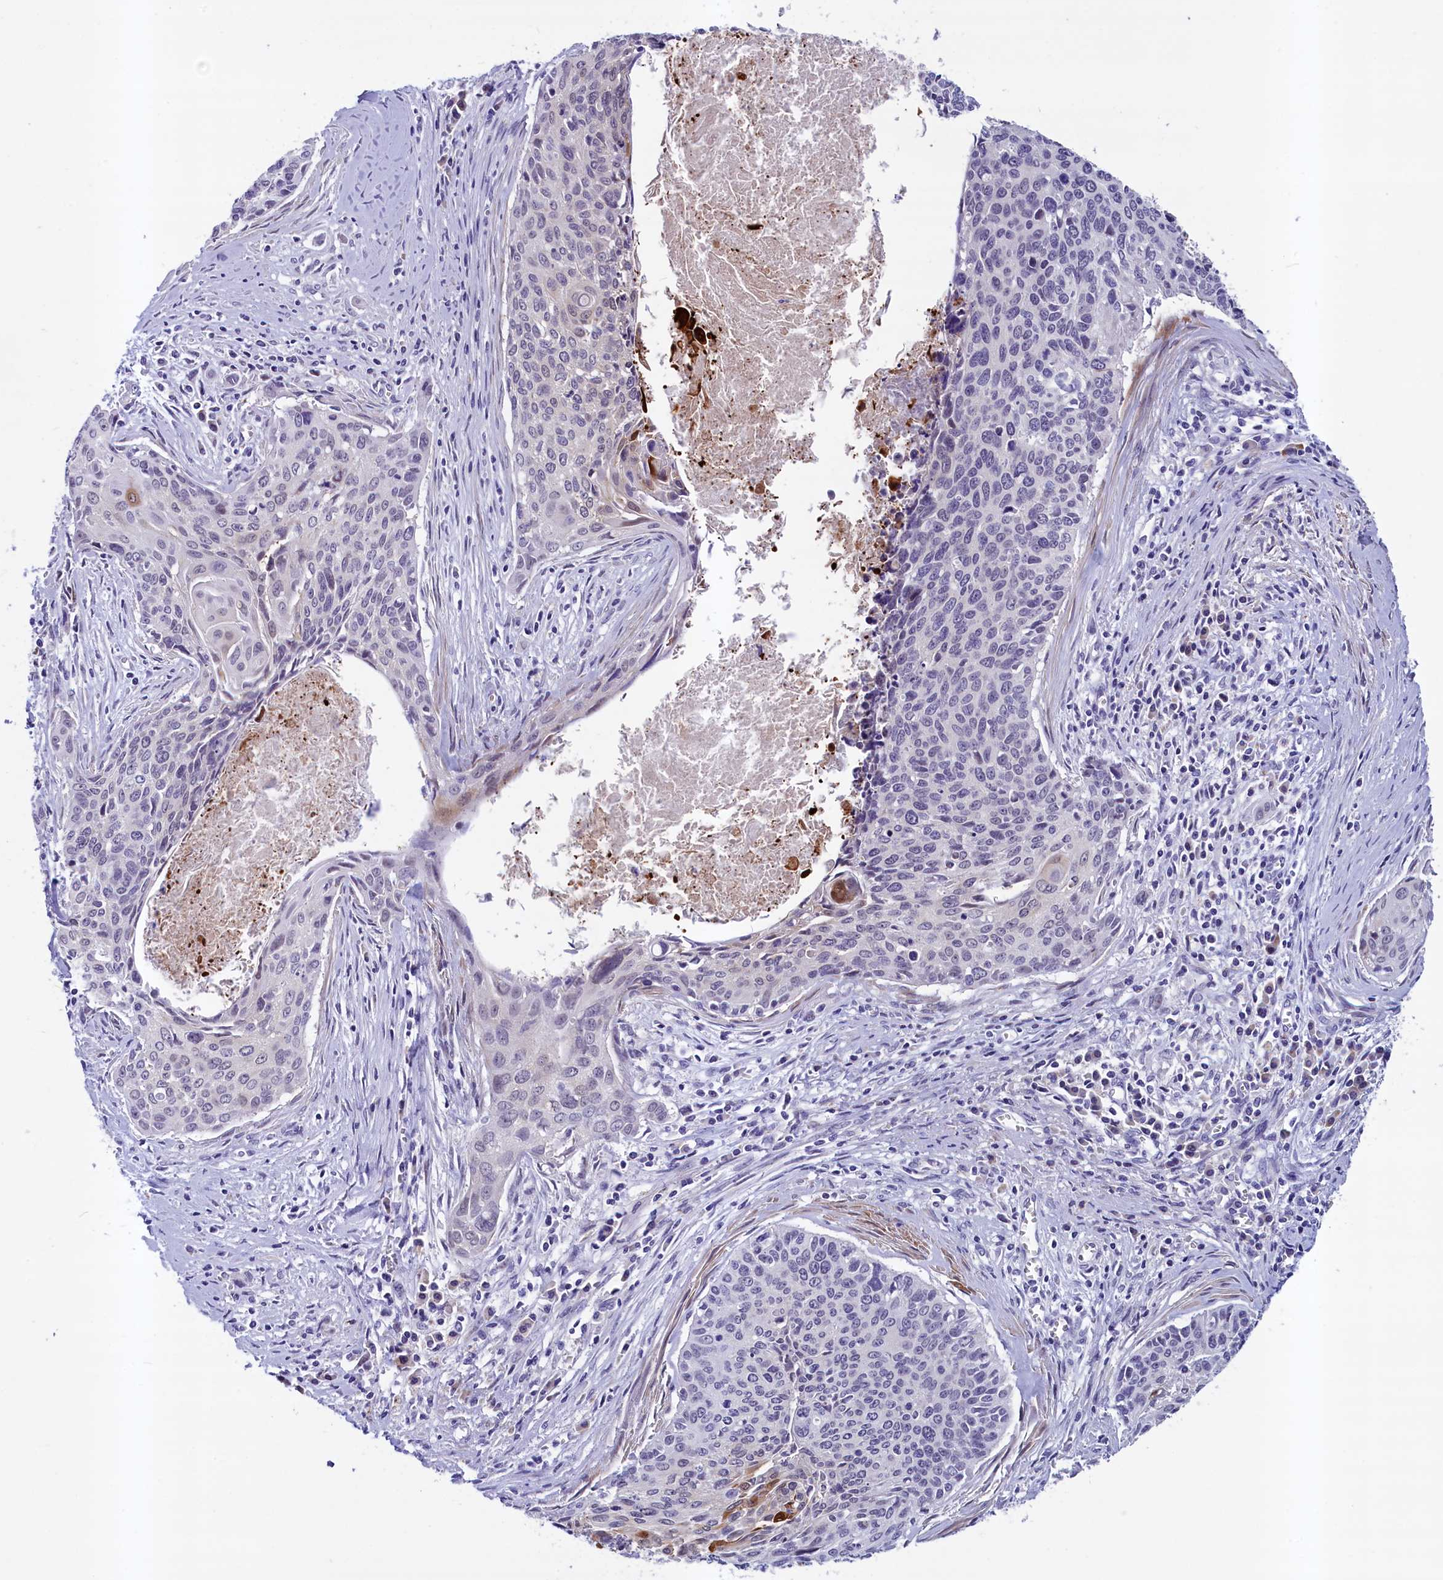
{"staining": {"intensity": "negative", "quantity": "none", "location": "none"}, "tissue": "cervical cancer", "cell_type": "Tumor cells", "image_type": "cancer", "snomed": [{"axis": "morphology", "description": "Squamous cell carcinoma, NOS"}, {"axis": "topography", "description": "Cervix"}], "caption": "High power microscopy image of an immunohistochemistry image of cervical squamous cell carcinoma, revealing no significant positivity in tumor cells.", "gene": "SCD5", "patient": {"sex": "female", "age": 55}}